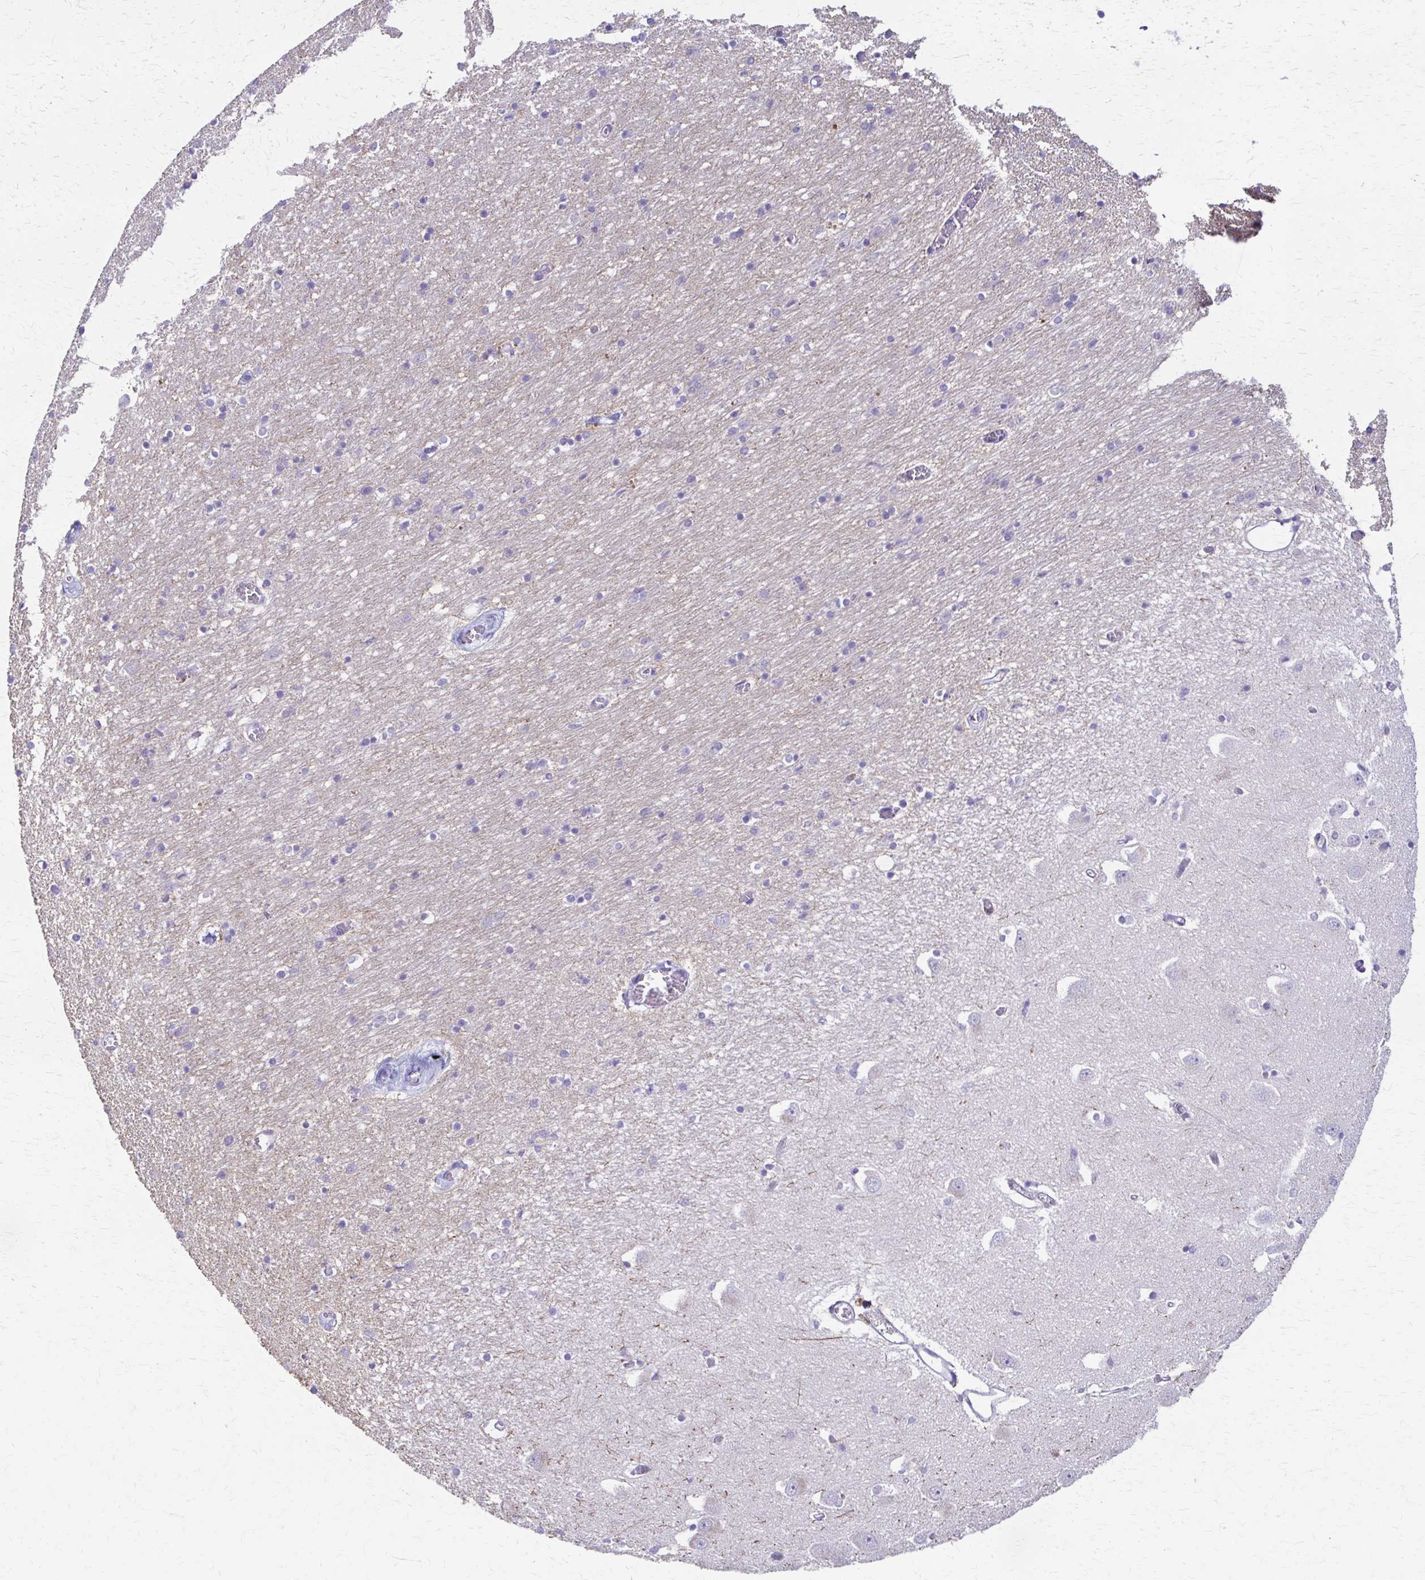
{"staining": {"intensity": "negative", "quantity": "none", "location": "none"}, "tissue": "caudate", "cell_type": "Glial cells", "image_type": "normal", "snomed": [{"axis": "morphology", "description": "Normal tissue, NOS"}, {"axis": "topography", "description": "Lateral ventricle wall"}, {"axis": "topography", "description": "Hippocampus"}], "caption": "DAB (3,3'-diaminobenzidine) immunohistochemical staining of unremarkable caudate exhibits no significant expression in glial cells.", "gene": "PIK3AP1", "patient": {"sex": "female", "age": 63}}